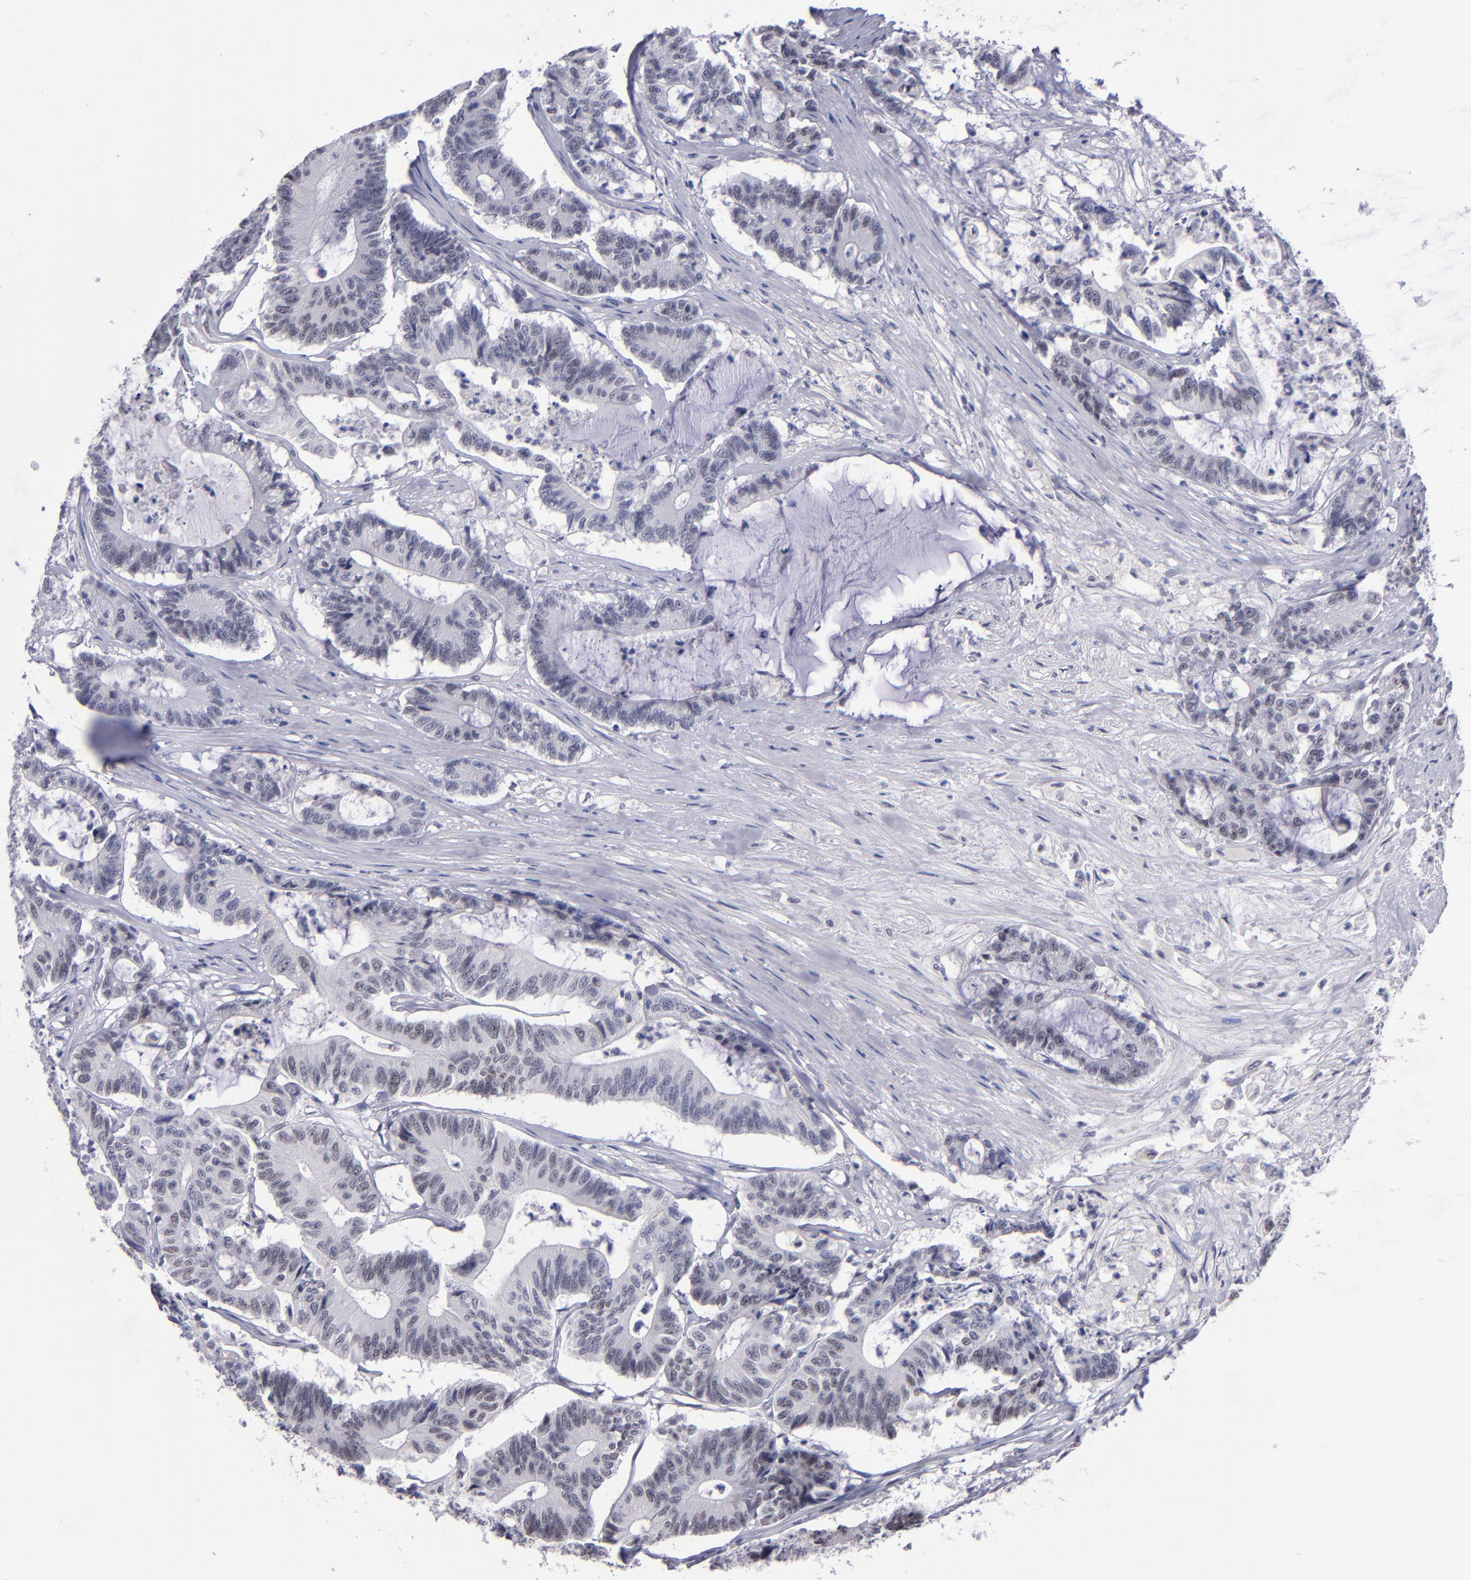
{"staining": {"intensity": "weak", "quantity": "<25%", "location": "cytoplasmic/membranous,nuclear"}, "tissue": "colorectal cancer", "cell_type": "Tumor cells", "image_type": "cancer", "snomed": [{"axis": "morphology", "description": "Adenocarcinoma, NOS"}, {"axis": "topography", "description": "Colon"}], "caption": "Immunohistochemical staining of colorectal cancer (adenocarcinoma) displays no significant expression in tumor cells. (DAB IHC visualized using brightfield microscopy, high magnification).", "gene": "OTUB2", "patient": {"sex": "female", "age": 84}}